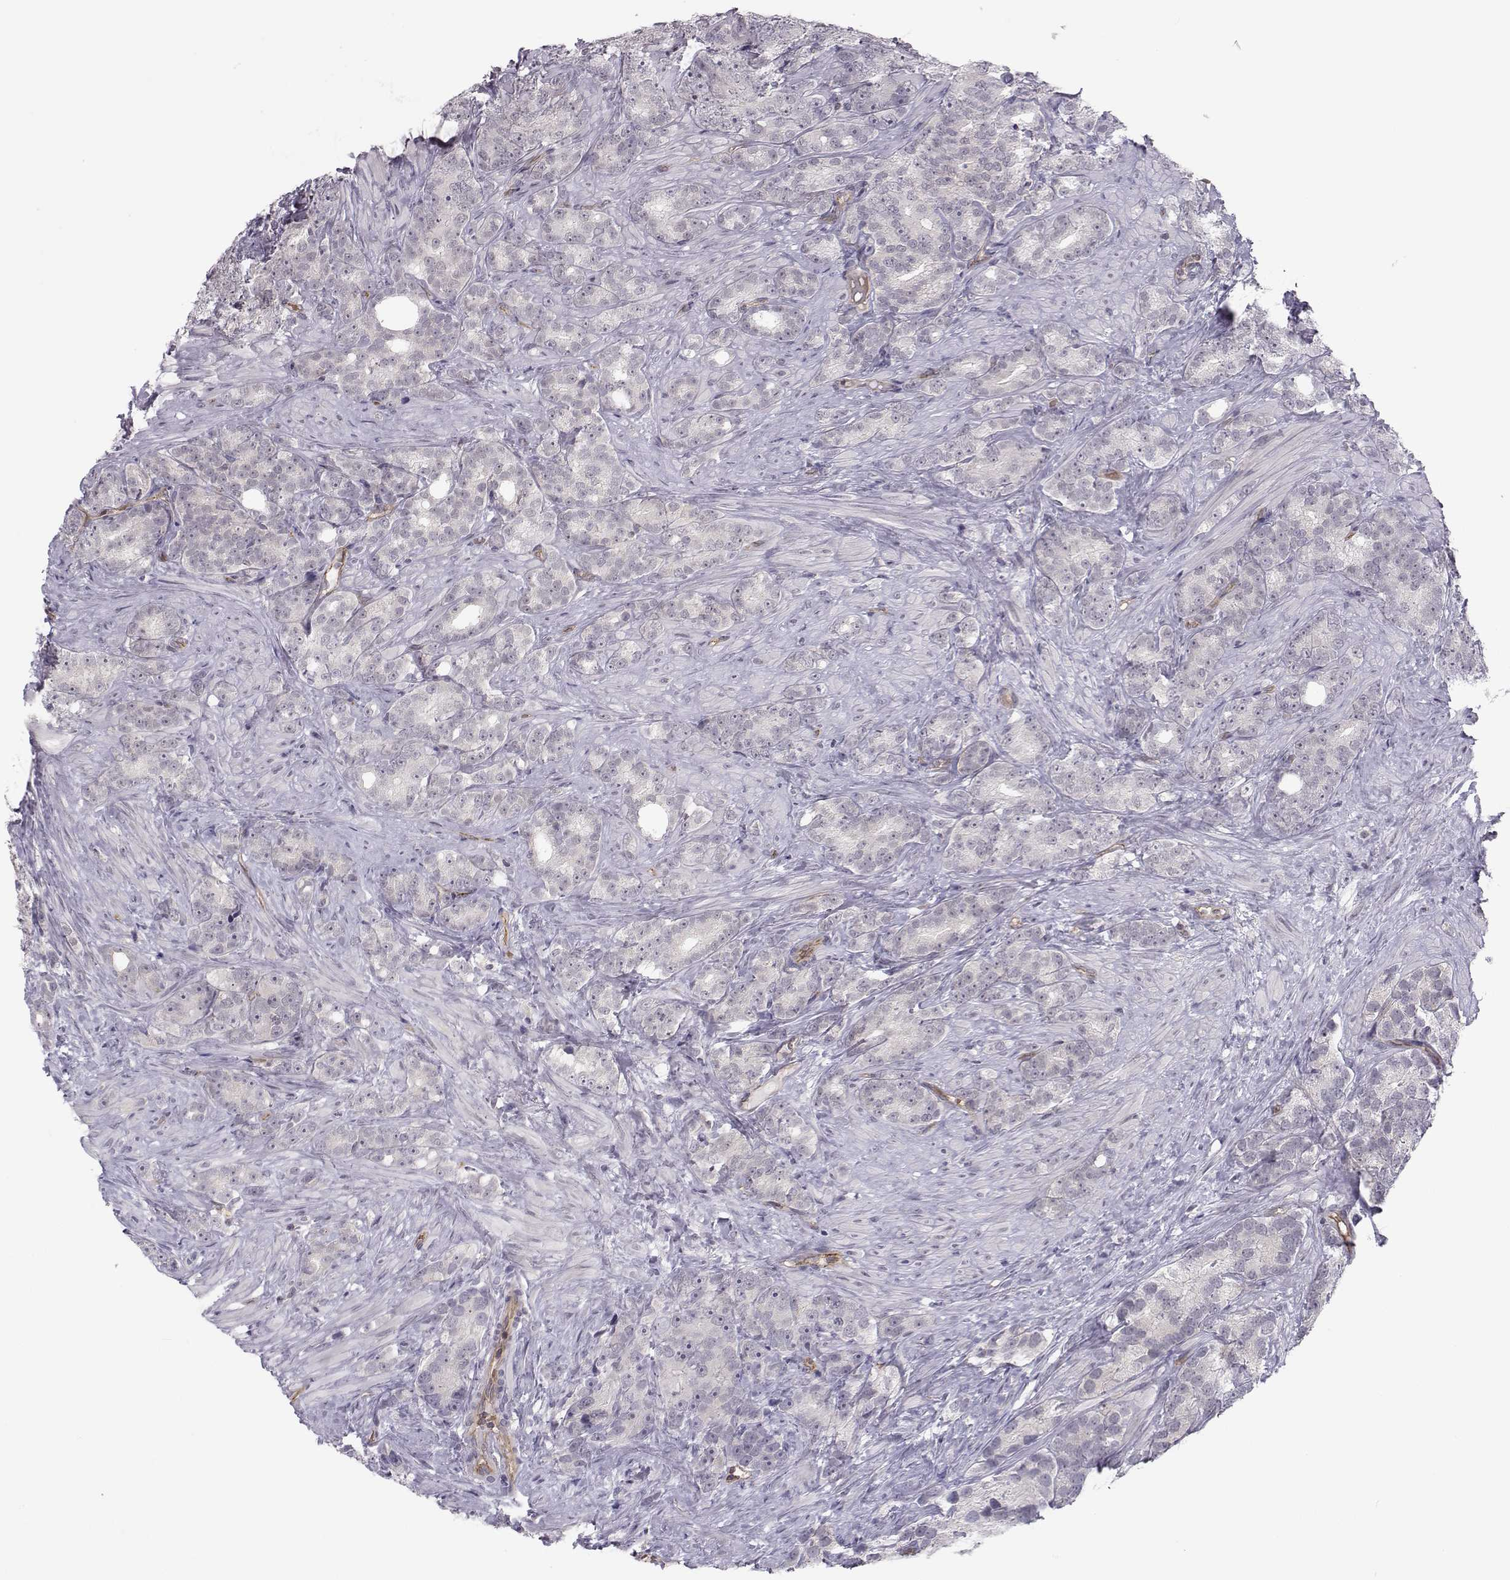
{"staining": {"intensity": "negative", "quantity": "none", "location": "none"}, "tissue": "prostate cancer", "cell_type": "Tumor cells", "image_type": "cancer", "snomed": [{"axis": "morphology", "description": "Adenocarcinoma, High grade"}, {"axis": "topography", "description": "Prostate"}], "caption": "High-grade adenocarcinoma (prostate) was stained to show a protein in brown. There is no significant positivity in tumor cells.", "gene": "KIF13B", "patient": {"sex": "male", "age": 90}}